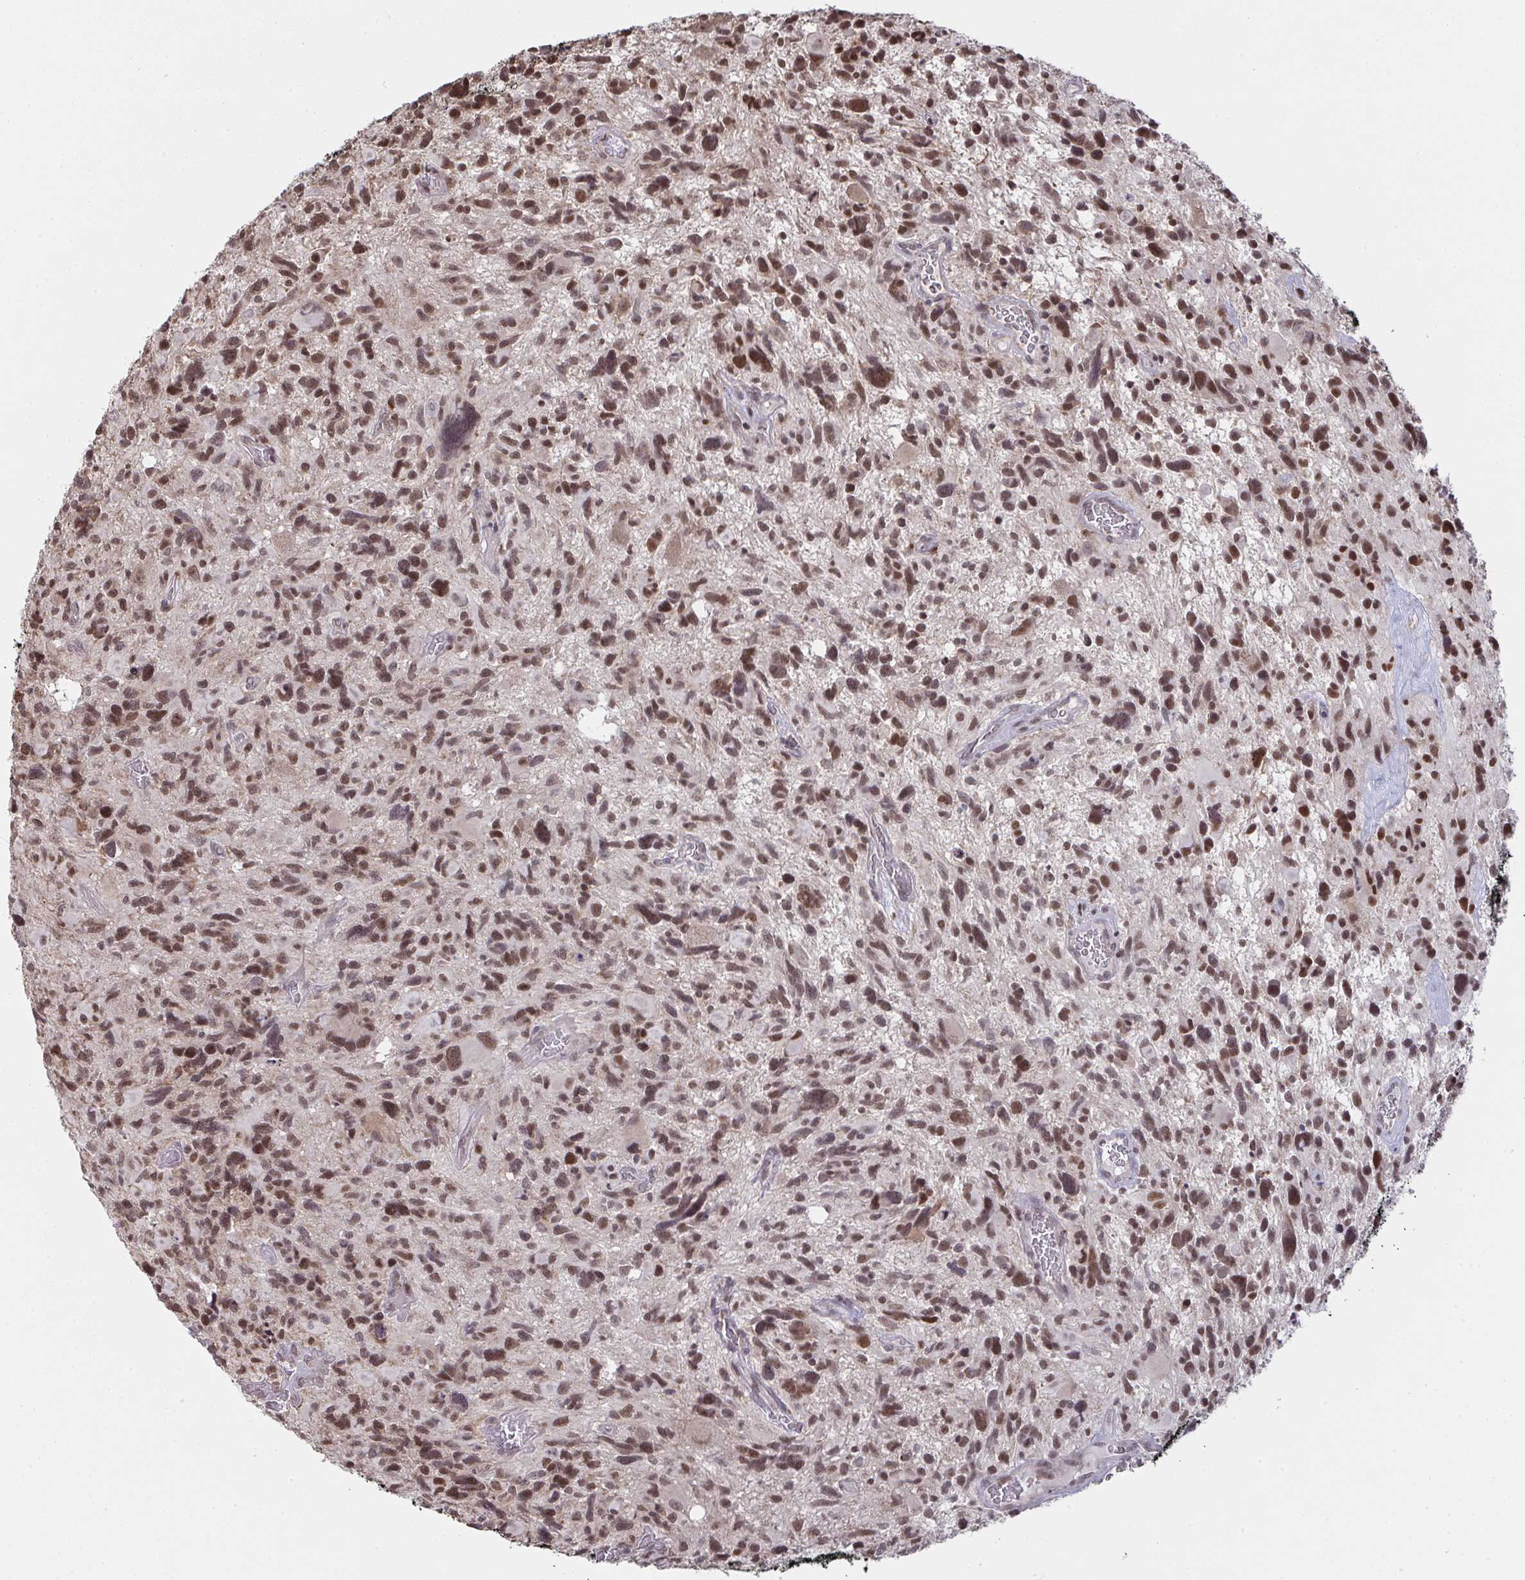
{"staining": {"intensity": "moderate", "quantity": ">75%", "location": "nuclear"}, "tissue": "glioma", "cell_type": "Tumor cells", "image_type": "cancer", "snomed": [{"axis": "morphology", "description": "Glioma, malignant, High grade"}, {"axis": "topography", "description": "Brain"}], "caption": "A high-resolution image shows immunohistochemistry staining of glioma, which displays moderate nuclear positivity in about >75% of tumor cells. The protein of interest is shown in brown color, while the nuclei are stained blue.", "gene": "SAP30", "patient": {"sex": "male", "age": 49}}